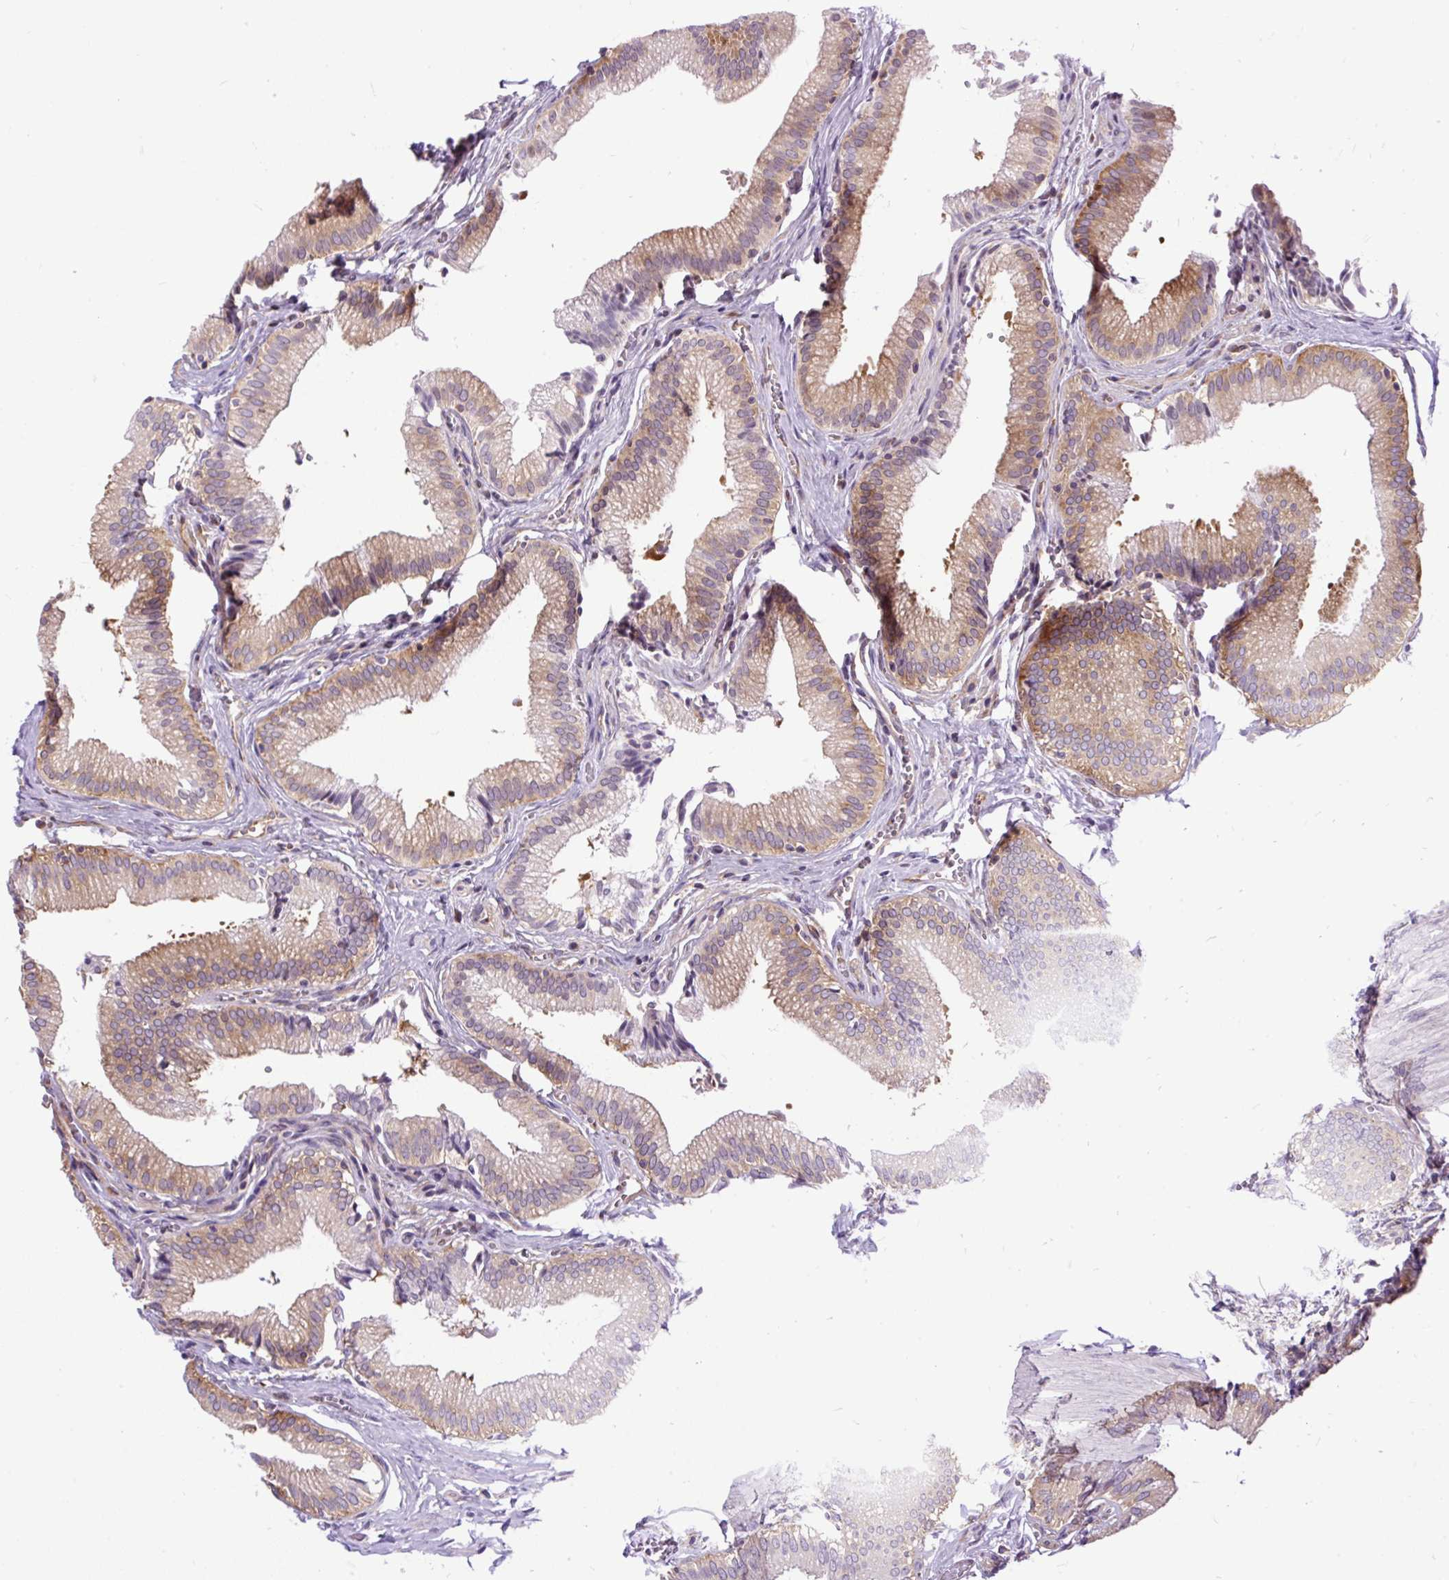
{"staining": {"intensity": "strong", "quantity": "25%-75%", "location": "cytoplasmic/membranous"}, "tissue": "gallbladder", "cell_type": "Glandular cells", "image_type": "normal", "snomed": [{"axis": "morphology", "description": "Normal tissue, NOS"}, {"axis": "topography", "description": "Gallbladder"}, {"axis": "topography", "description": "Peripheral nerve tissue"}], "caption": "An image of human gallbladder stained for a protein exhibits strong cytoplasmic/membranous brown staining in glandular cells.", "gene": "TRIM17", "patient": {"sex": "male", "age": 17}}